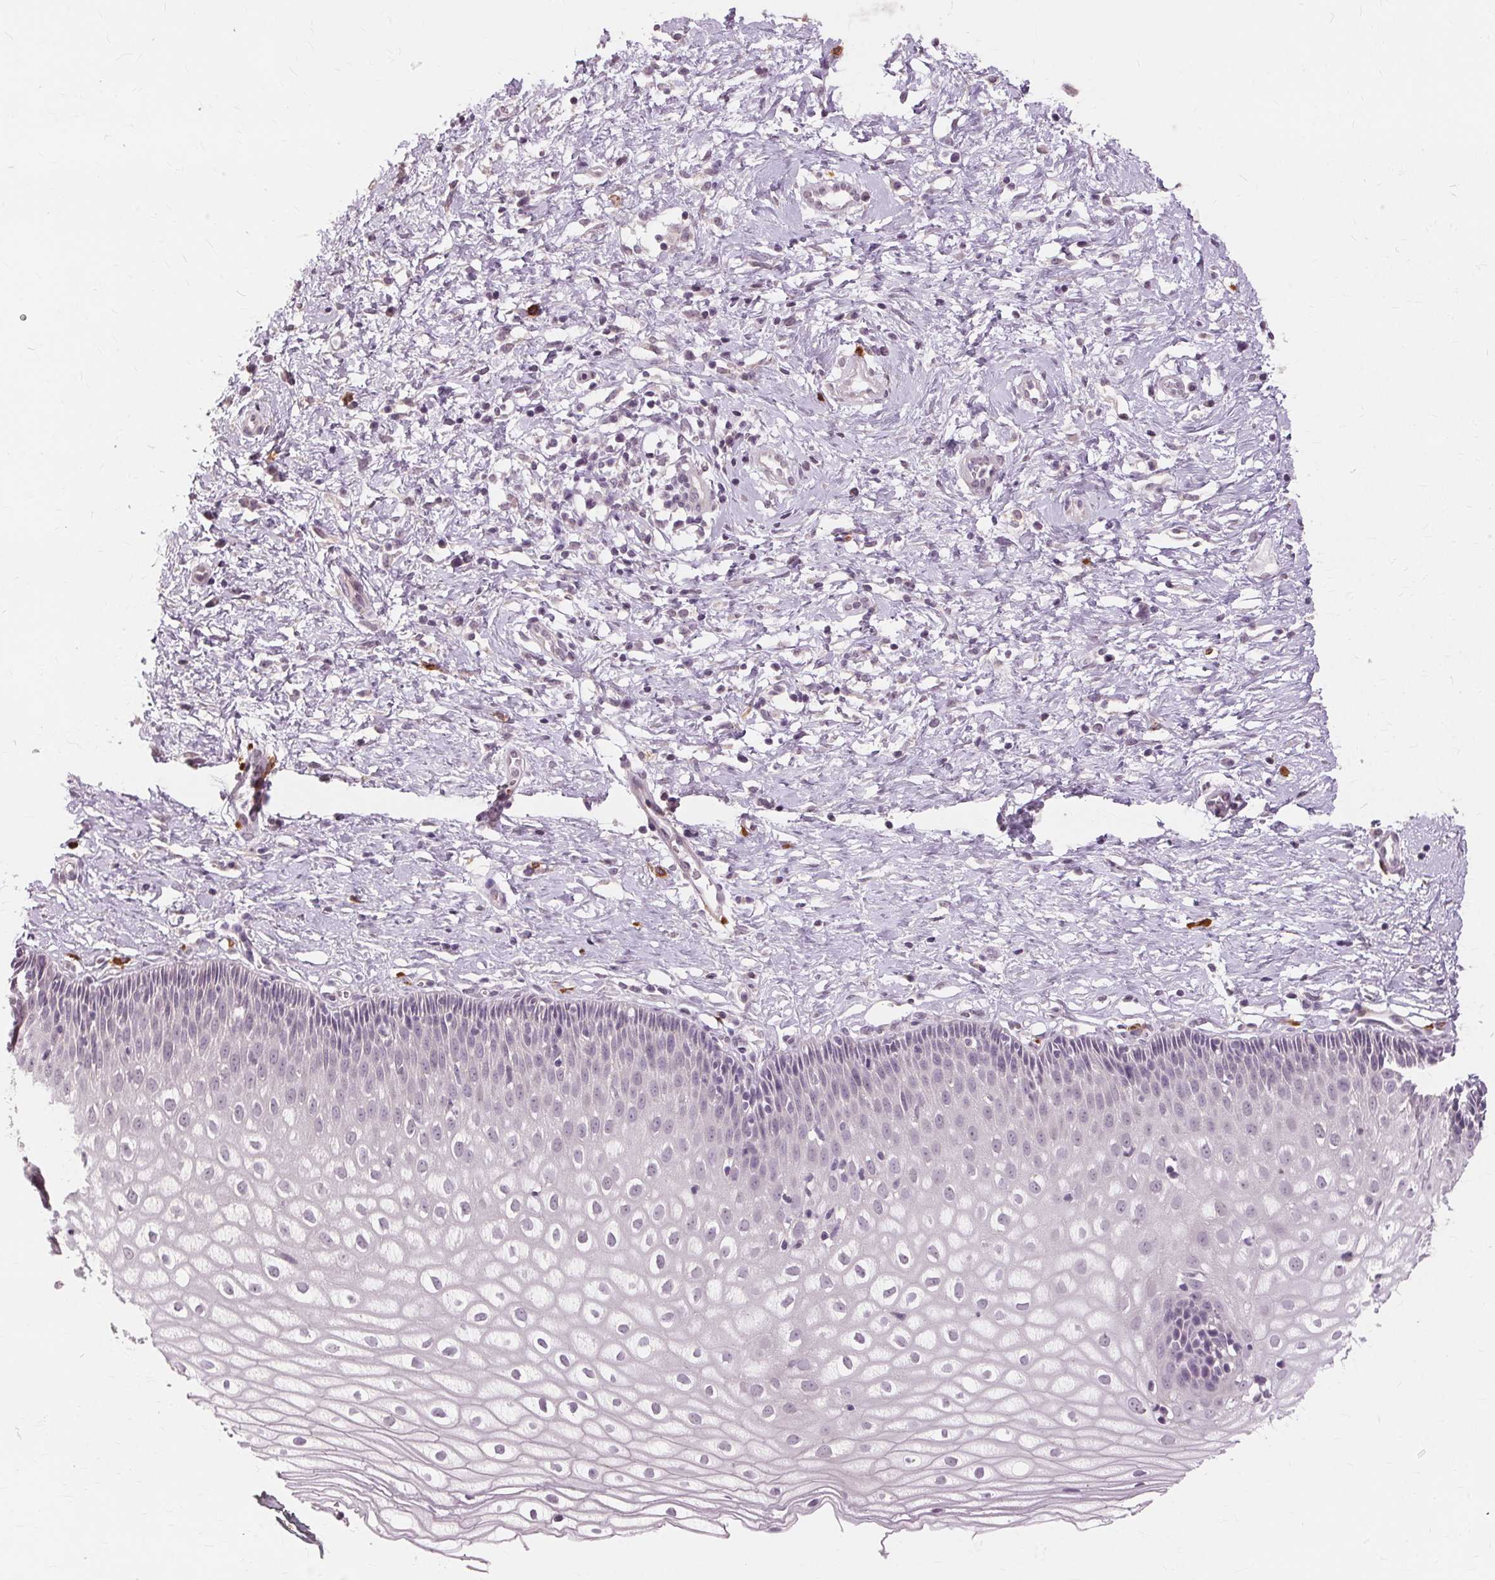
{"staining": {"intensity": "weak", "quantity": "<25%", "location": "cytoplasmic/membranous"}, "tissue": "cervix", "cell_type": "Glandular cells", "image_type": "normal", "snomed": [{"axis": "morphology", "description": "Normal tissue, NOS"}, {"axis": "topography", "description": "Cervix"}], "caption": "Immunohistochemistry photomicrograph of unremarkable cervix: cervix stained with DAB (3,3'-diaminobenzidine) displays no significant protein expression in glandular cells. (Stains: DAB (3,3'-diaminobenzidine) immunohistochemistry with hematoxylin counter stain, Microscopy: brightfield microscopy at high magnification).", "gene": "SIGLEC6", "patient": {"sex": "female", "age": 36}}